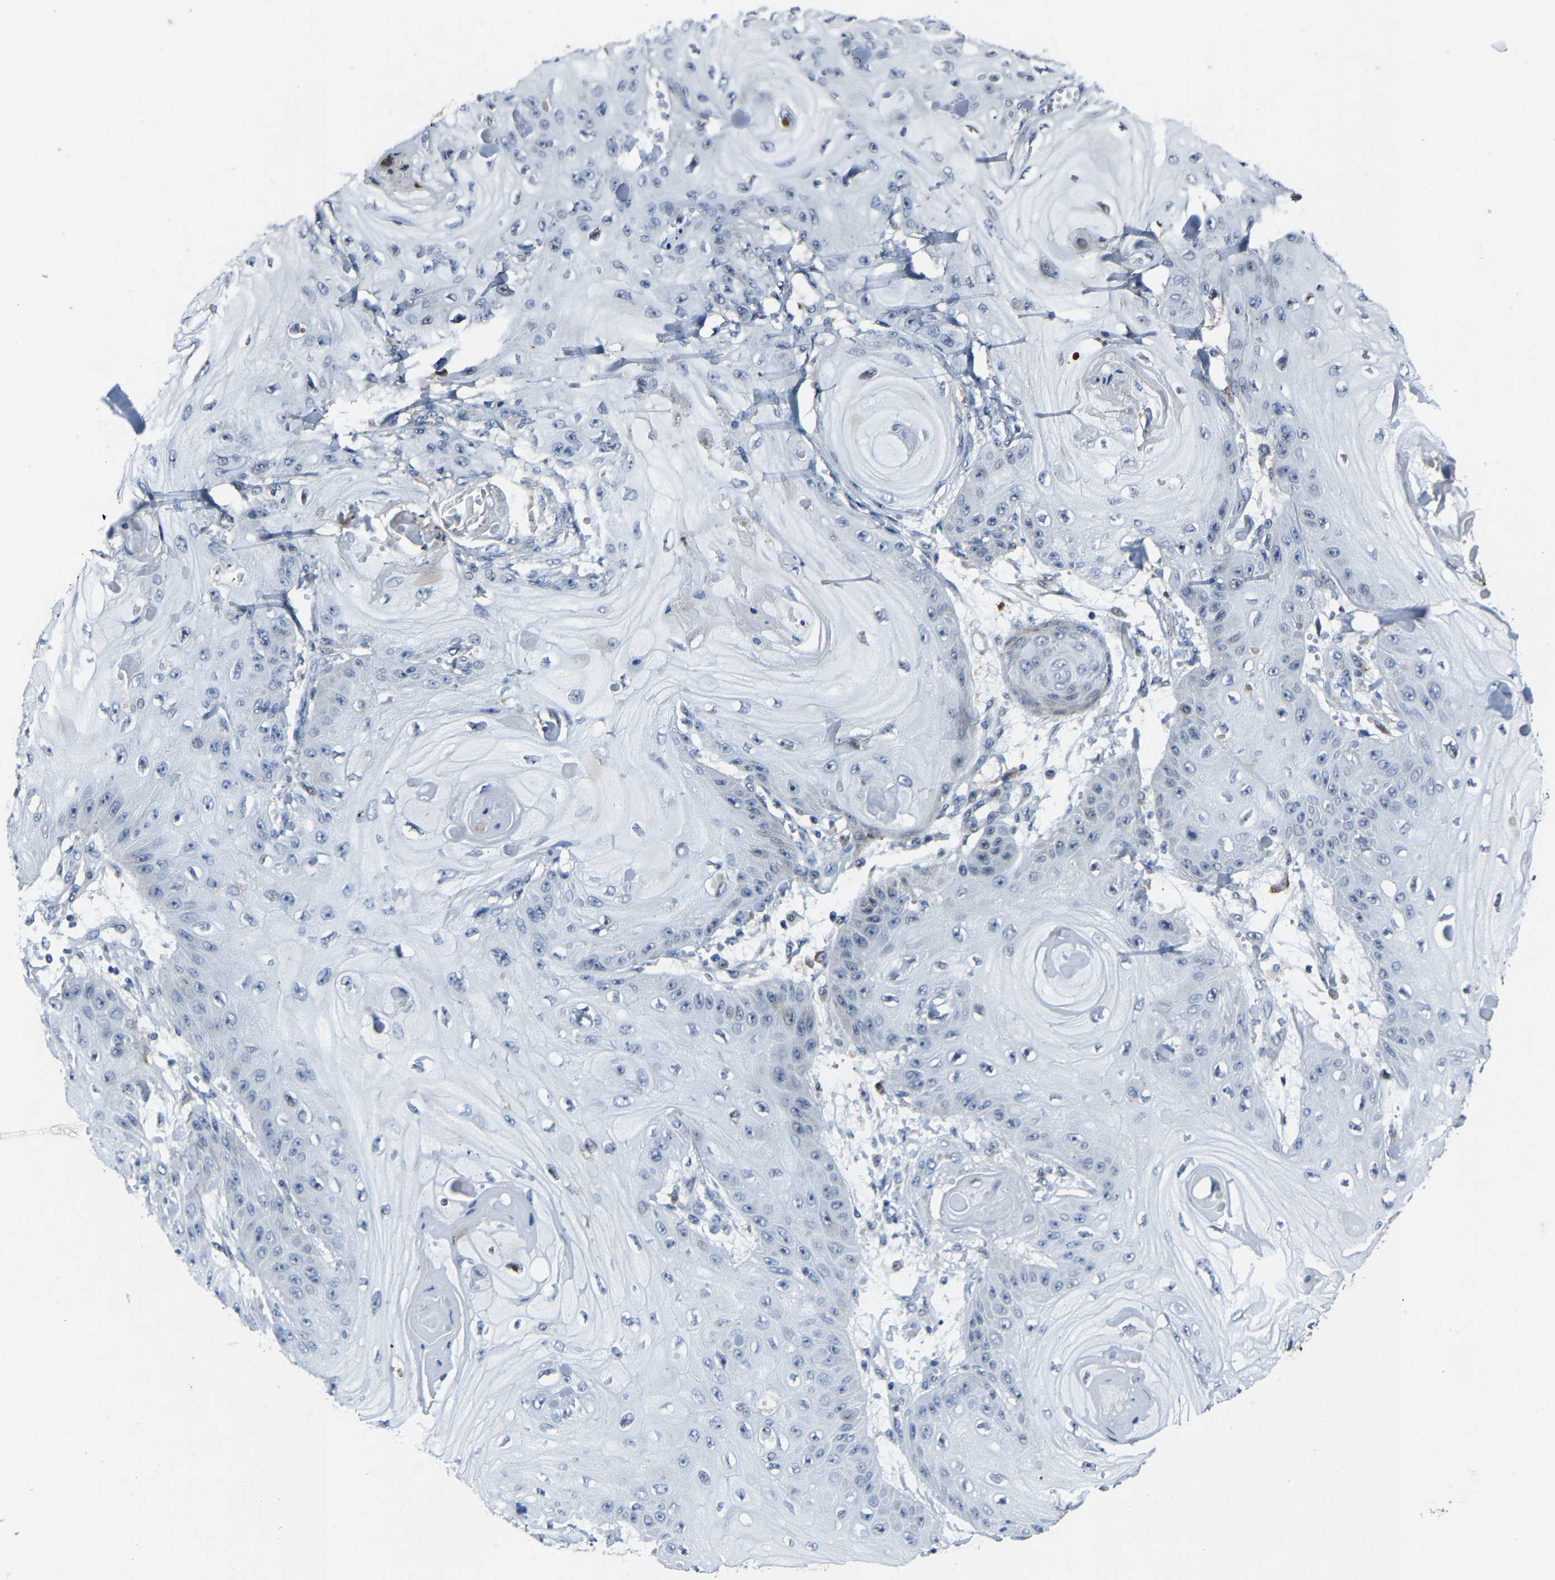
{"staining": {"intensity": "negative", "quantity": "none", "location": "none"}, "tissue": "skin cancer", "cell_type": "Tumor cells", "image_type": "cancer", "snomed": [{"axis": "morphology", "description": "Squamous cell carcinoma, NOS"}, {"axis": "topography", "description": "Skin"}], "caption": "IHC photomicrograph of neoplastic tissue: squamous cell carcinoma (skin) stained with DAB reveals no significant protein expression in tumor cells.", "gene": "PCNX2", "patient": {"sex": "male", "age": 74}}